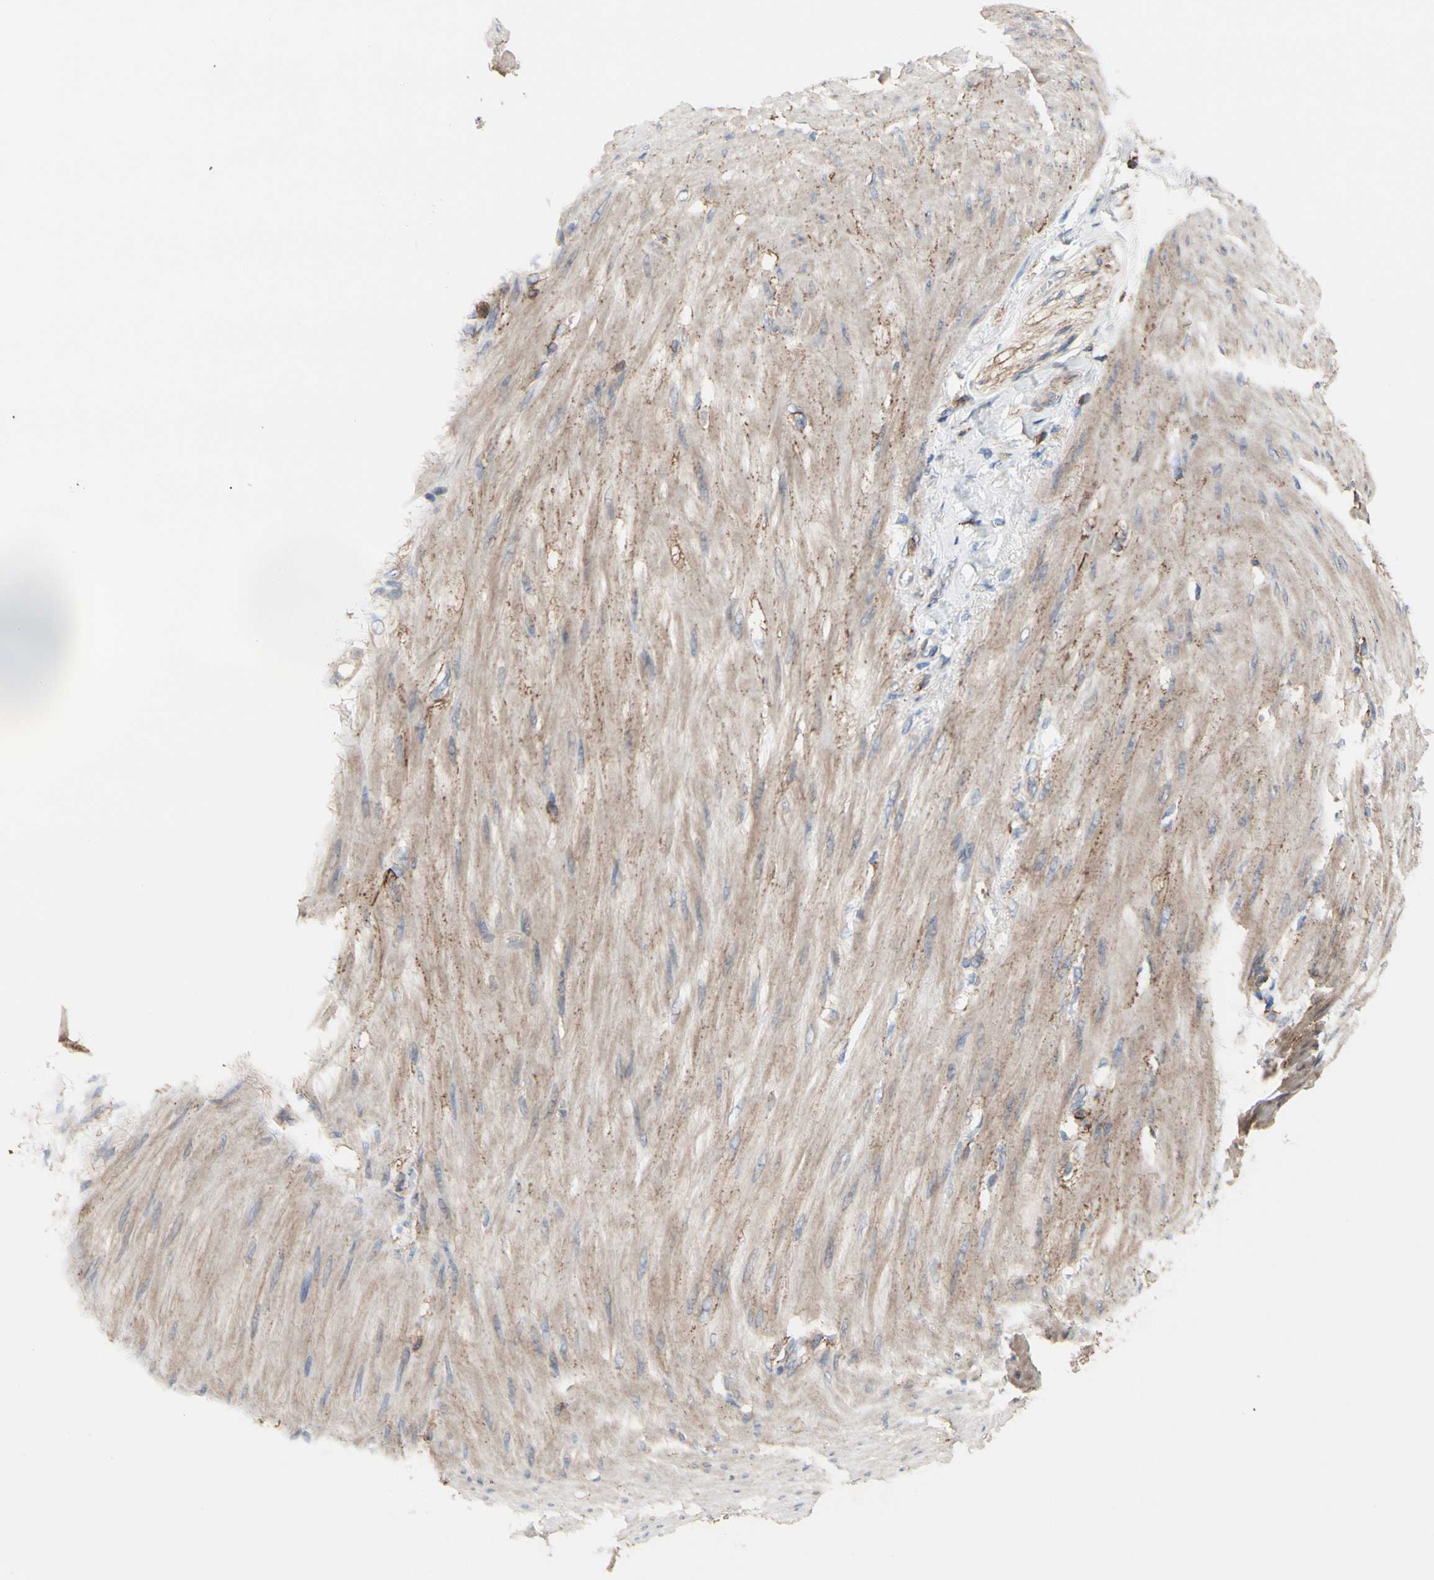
{"staining": {"intensity": "negative", "quantity": "none", "location": "none"}, "tissue": "stomach cancer", "cell_type": "Tumor cells", "image_type": "cancer", "snomed": [{"axis": "morphology", "description": "Adenocarcinoma, NOS"}, {"axis": "topography", "description": "Stomach"}], "caption": "This is an IHC histopathology image of stomach cancer (adenocarcinoma). There is no positivity in tumor cells.", "gene": "ANXA6", "patient": {"sex": "male", "age": 82}}